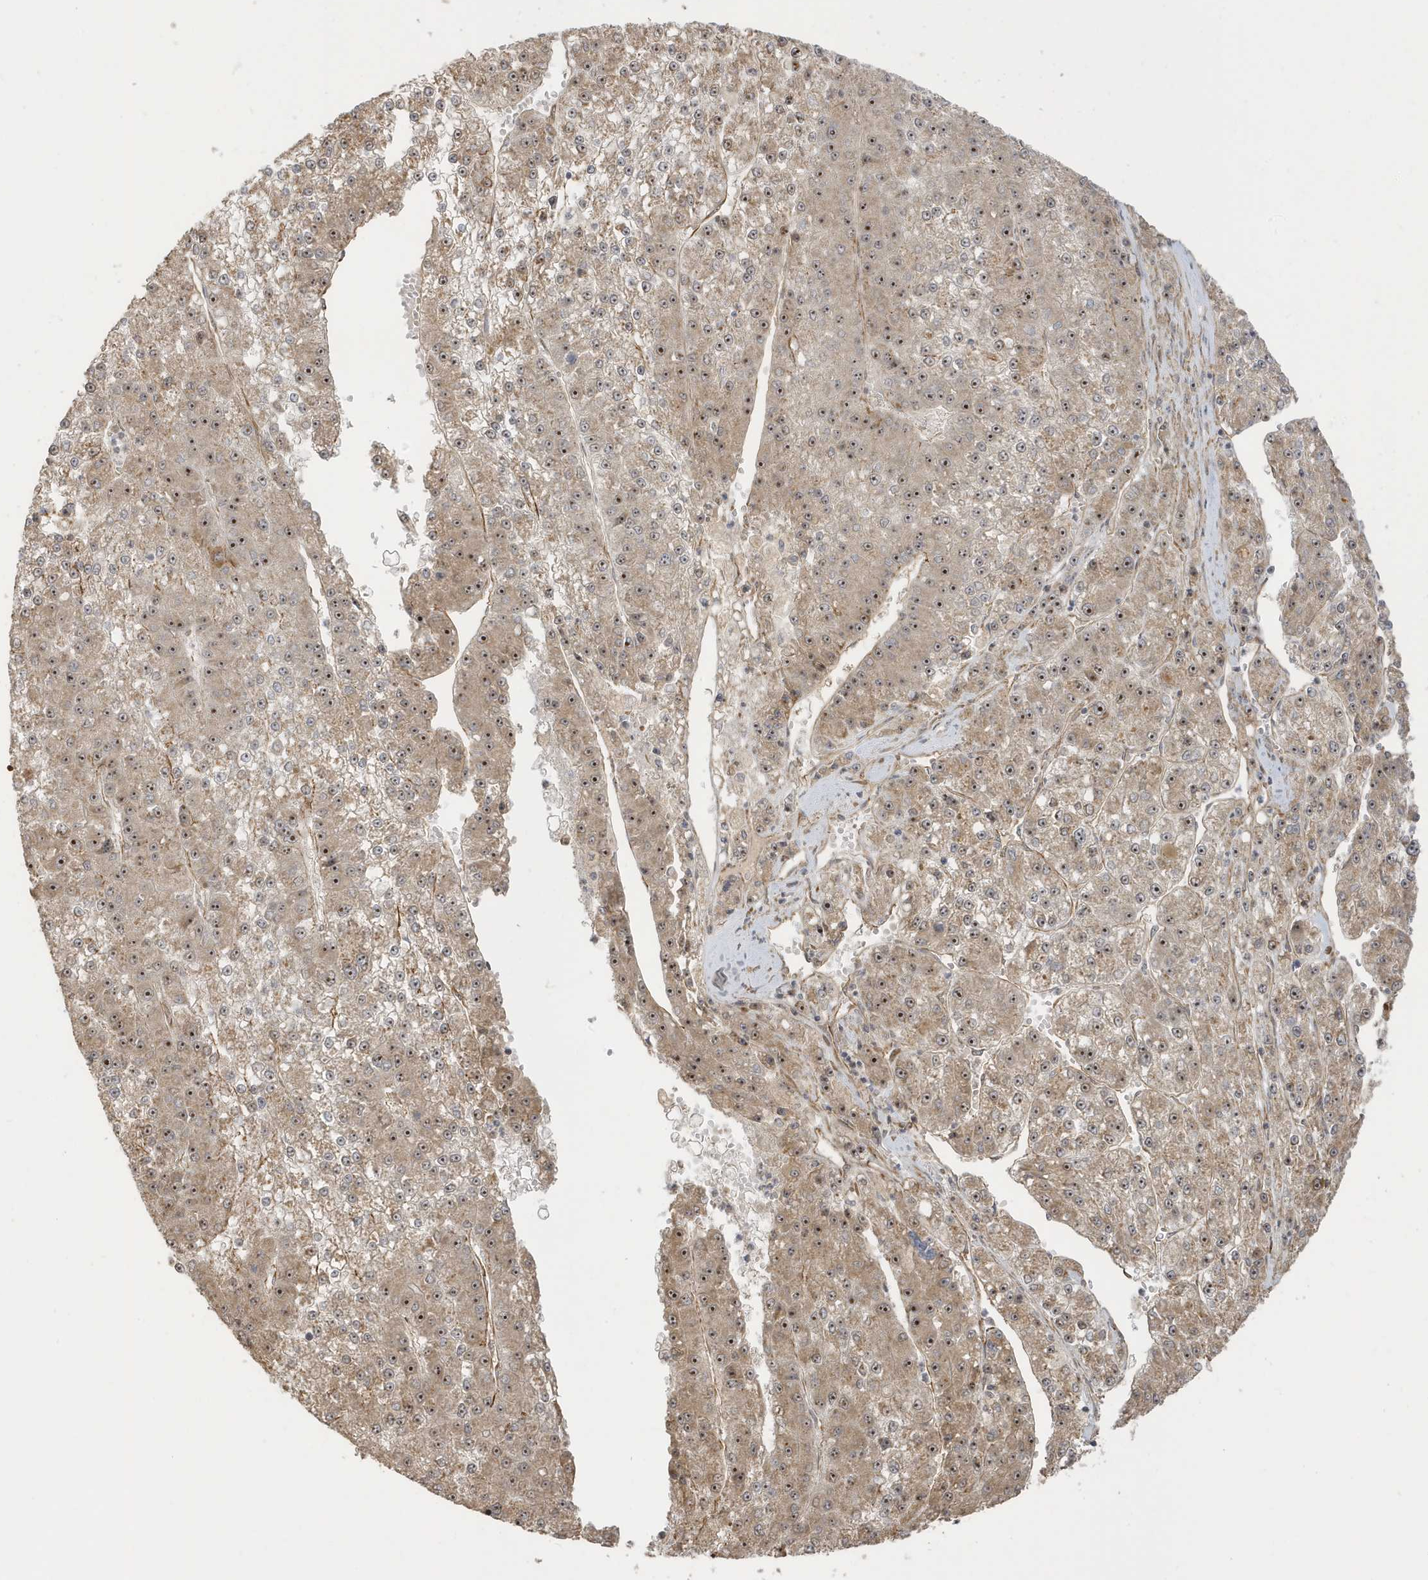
{"staining": {"intensity": "moderate", "quantity": ">75%", "location": "cytoplasmic/membranous,nuclear"}, "tissue": "liver cancer", "cell_type": "Tumor cells", "image_type": "cancer", "snomed": [{"axis": "morphology", "description": "Carcinoma, Hepatocellular, NOS"}, {"axis": "topography", "description": "Liver"}], "caption": "Moderate cytoplasmic/membranous and nuclear positivity is appreciated in approximately >75% of tumor cells in liver cancer (hepatocellular carcinoma). The protein is shown in brown color, while the nuclei are stained blue.", "gene": "ECM2", "patient": {"sex": "female", "age": 73}}